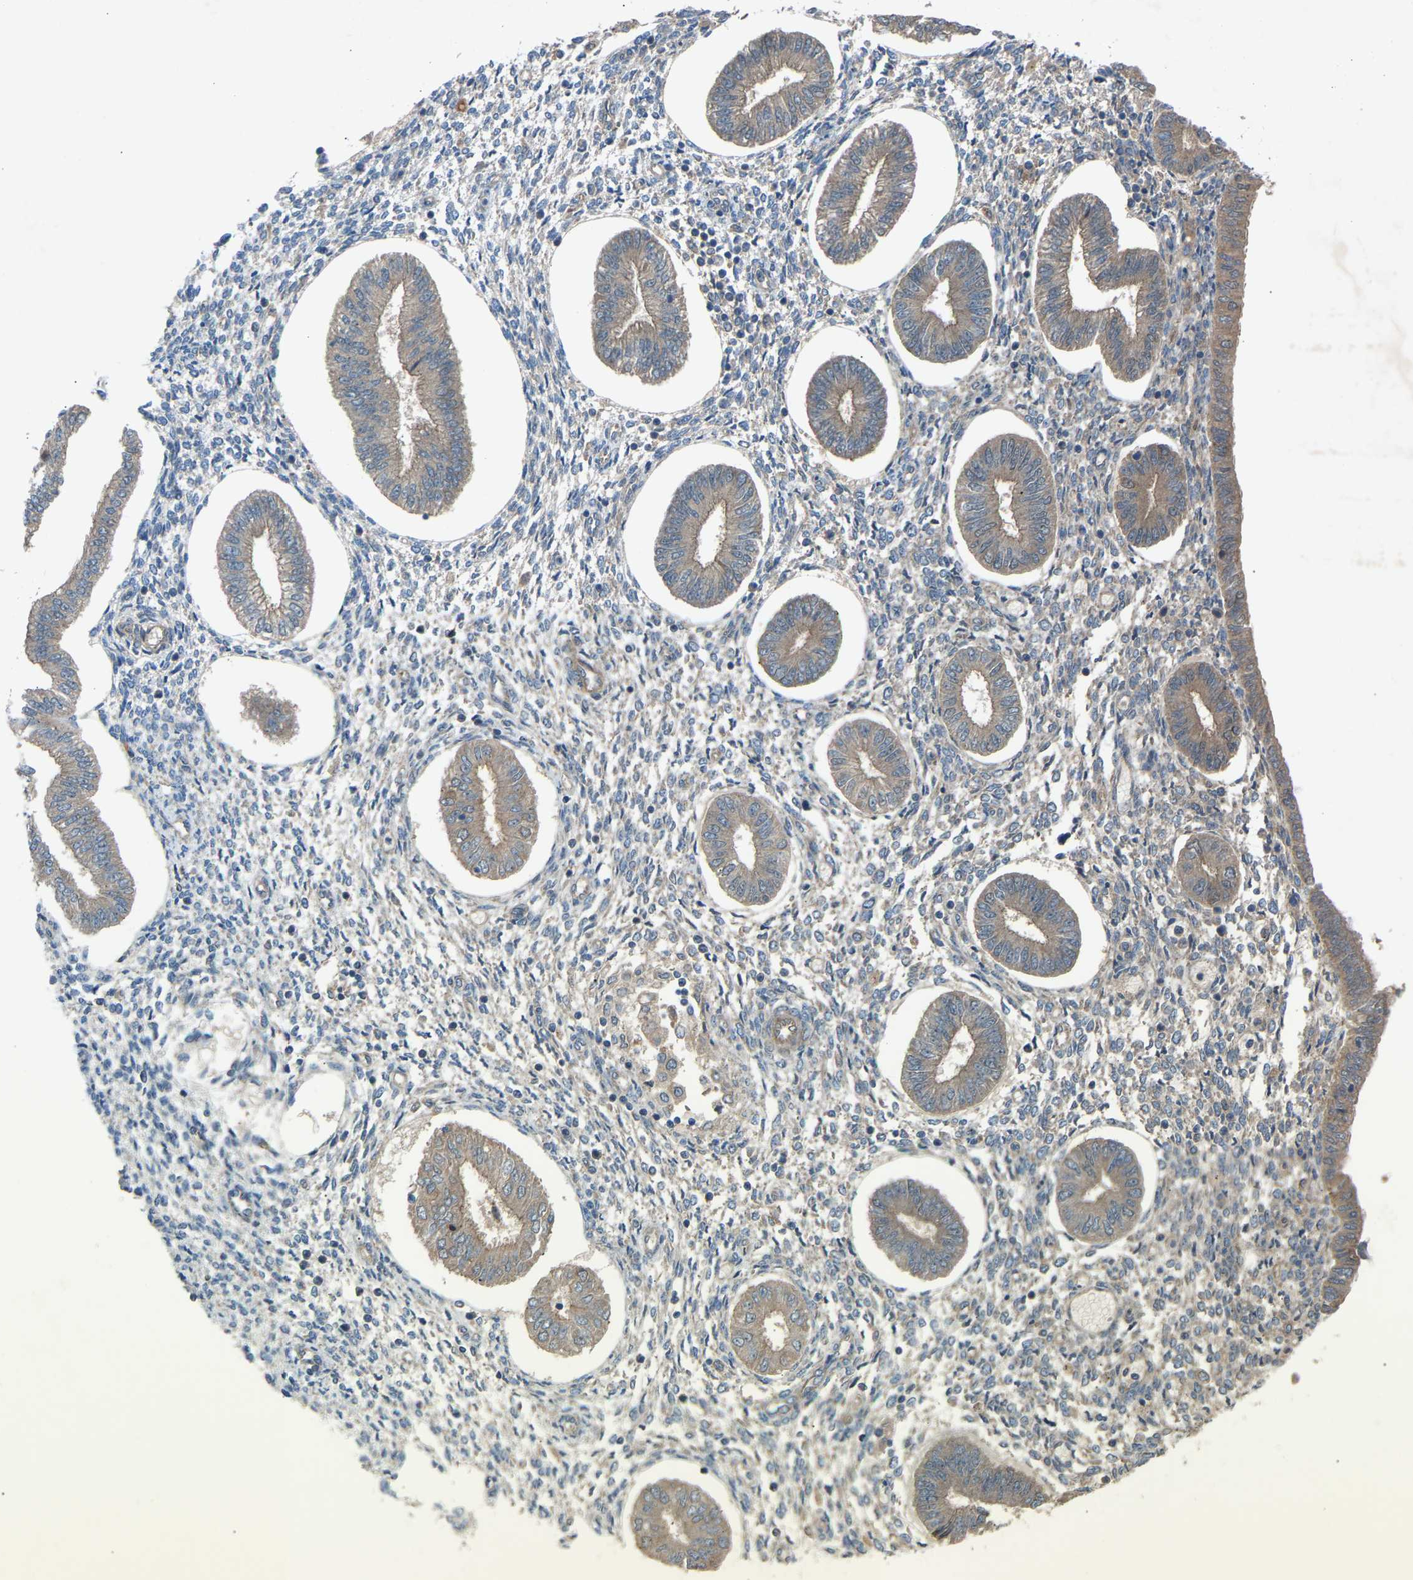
{"staining": {"intensity": "weak", "quantity": "25%-75%", "location": "cytoplasmic/membranous"}, "tissue": "endometrium", "cell_type": "Cells in endometrial stroma", "image_type": "normal", "snomed": [{"axis": "morphology", "description": "Normal tissue, NOS"}, {"axis": "topography", "description": "Endometrium"}], "caption": "Immunohistochemistry of unremarkable human endometrium displays low levels of weak cytoplasmic/membranous staining in approximately 25%-75% of cells in endometrial stroma.", "gene": "GAS2L1", "patient": {"sex": "female", "age": 50}}